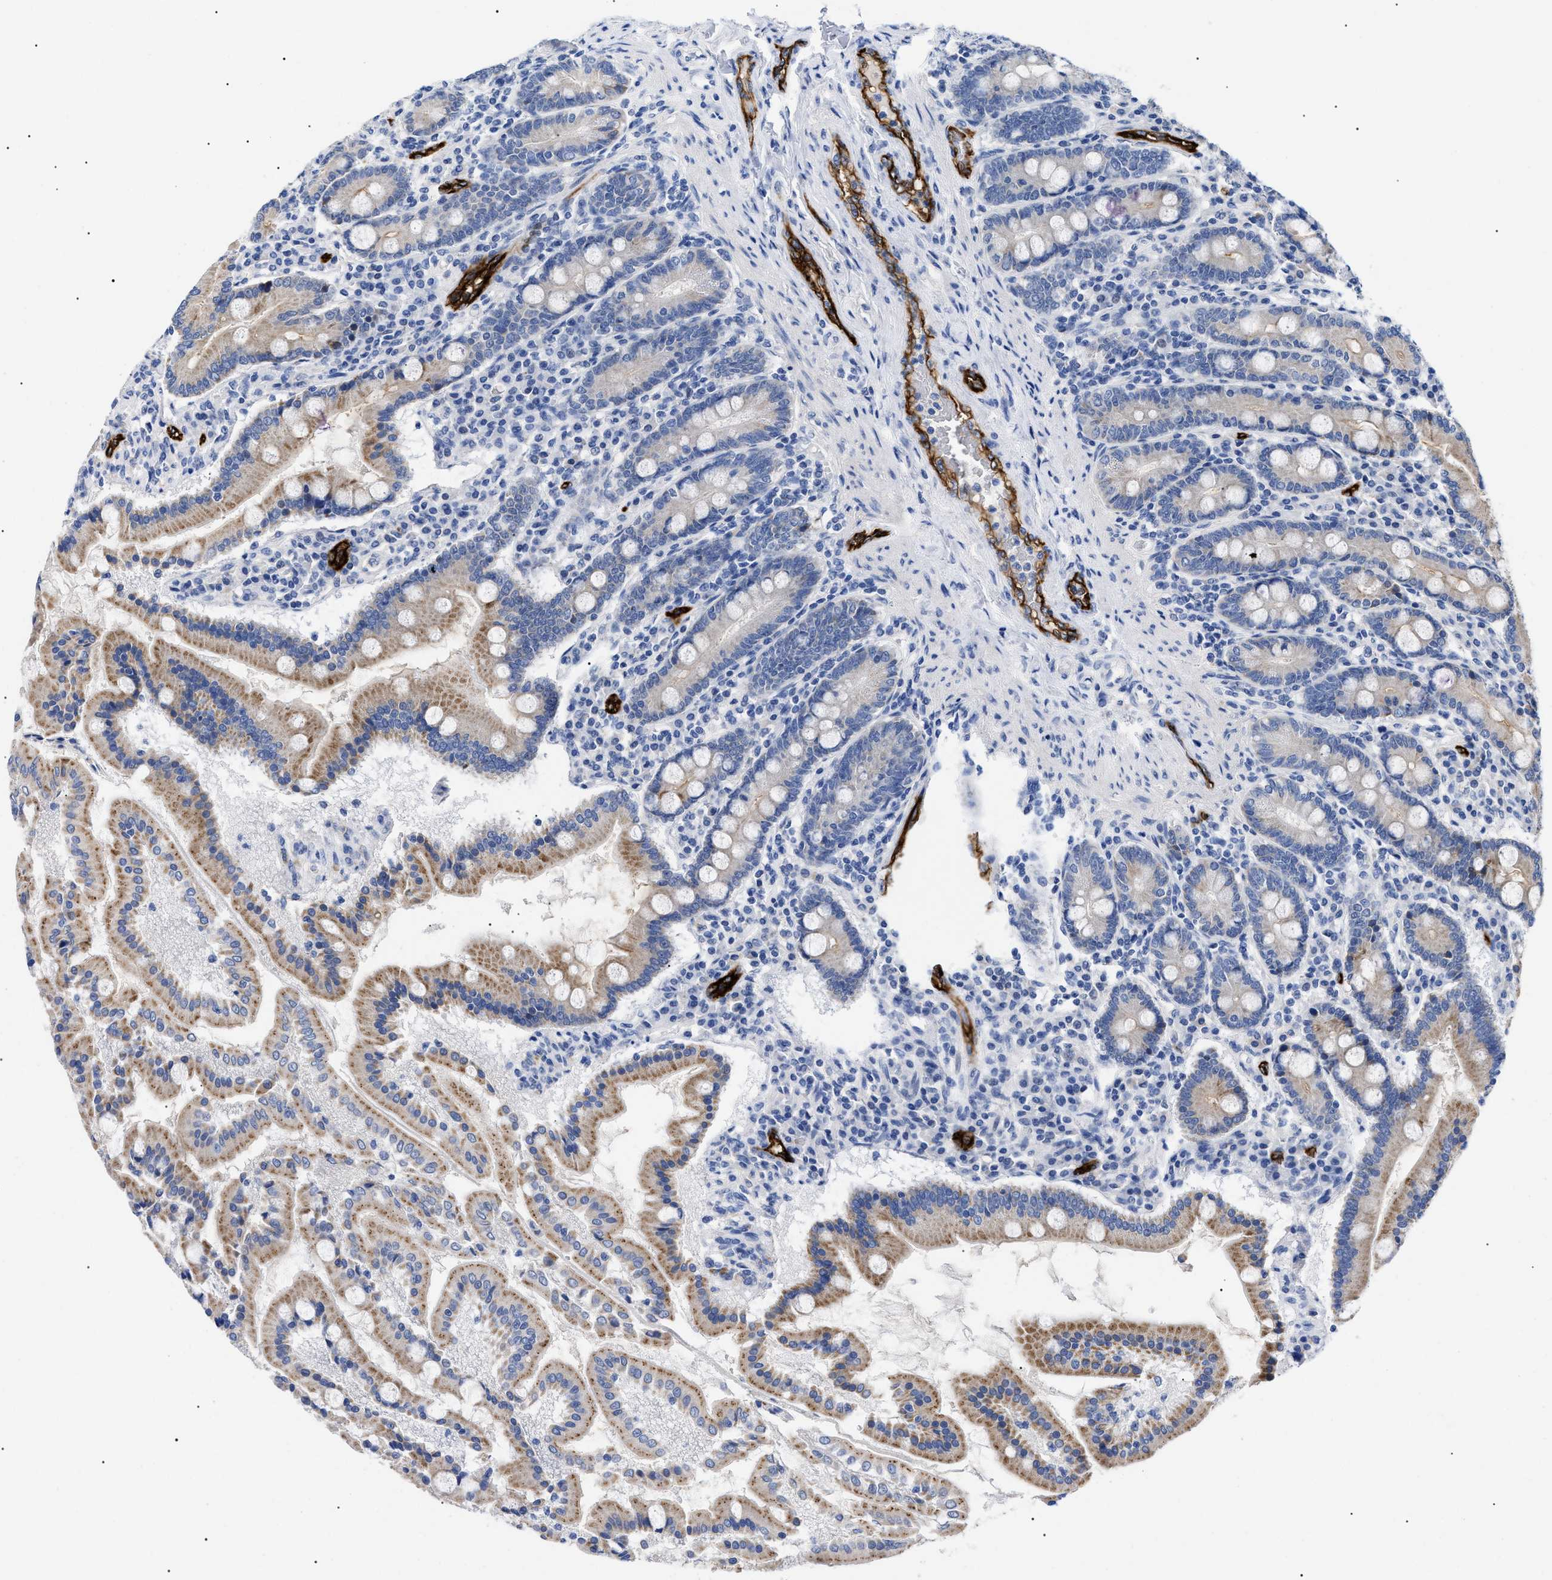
{"staining": {"intensity": "moderate", "quantity": ">75%", "location": "cytoplasmic/membranous"}, "tissue": "duodenum", "cell_type": "Glandular cells", "image_type": "normal", "snomed": [{"axis": "morphology", "description": "Normal tissue, NOS"}, {"axis": "topography", "description": "Duodenum"}], "caption": "Immunohistochemical staining of unremarkable human duodenum demonstrates >75% levels of moderate cytoplasmic/membranous protein staining in about >75% of glandular cells.", "gene": "ACKR1", "patient": {"sex": "male", "age": 50}}